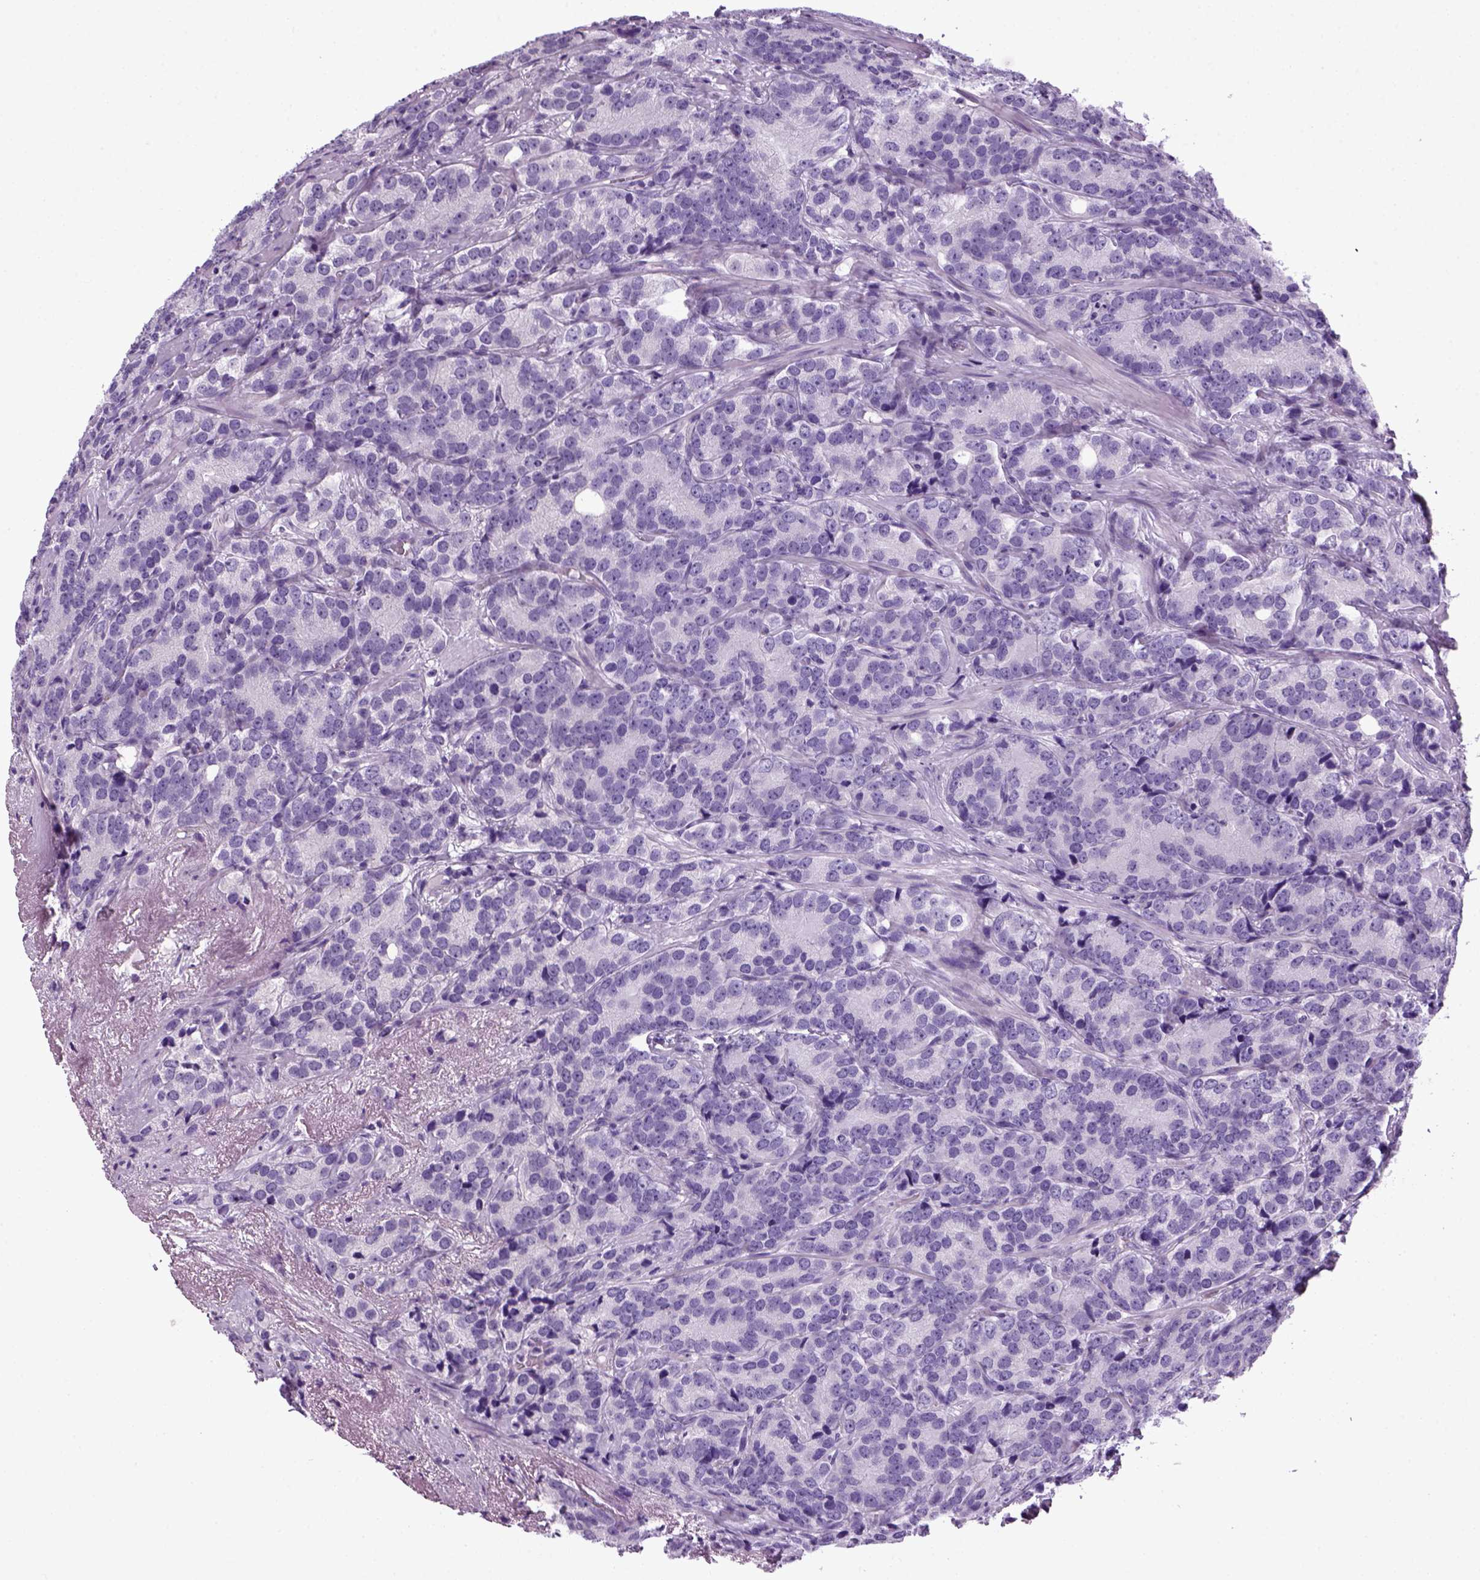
{"staining": {"intensity": "negative", "quantity": "none", "location": "none"}, "tissue": "prostate cancer", "cell_type": "Tumor cells", "image_type": "cancer", "snomed": [{"axis": "morphology", "description": "Adenocarcinoma, NOS"}, {"axis": "topography", "description": "Prostate"}], "caption": "This is an immunohistochemistry photomicrograph of human prostate cancer (adenocarcinoma). There is no staining in tumor cells.", "gene": "HMCN2", "patient": {"sex": "male", "age": 71}}